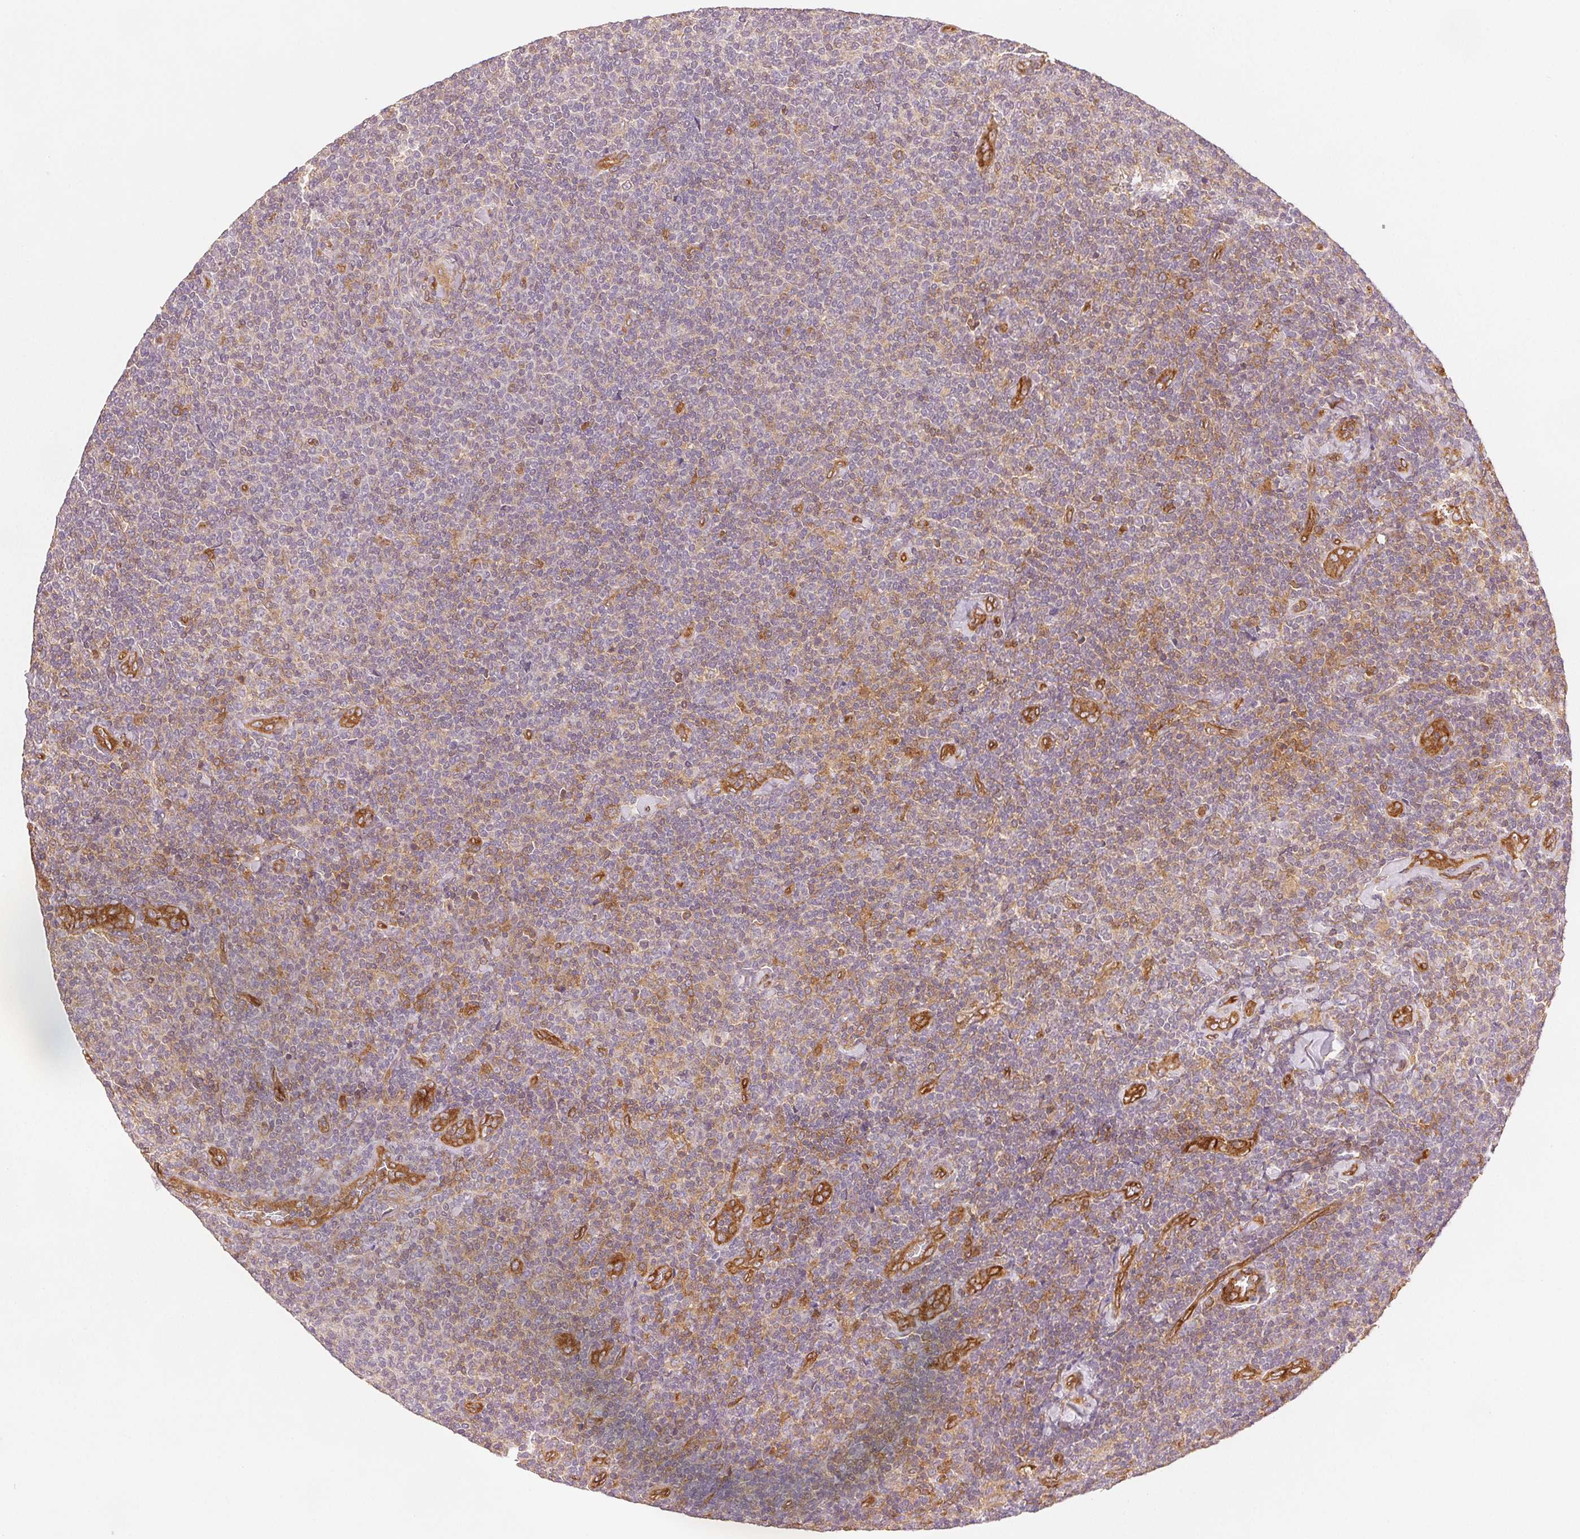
{"staining": {"intensity": "weak", "quantity": "<25%", "location": "cytoplasmic/membranous"}, "tissue": "lymphoma", "cell_type": "Tumor cells", "image_type": "cancer", "snomed": [{"axis": "morphology", "description": "Malignant lymphoma, non-Hodgkin's type, Low grade"}, {"axis": "topography", "description": "Lymph node"}], "caption": "Lymphoma was stained to show a protein in brown. There is no significant positivity in tumor cells.", "gene": "DIAPH2", "patient": {"sex": "male", "age": 52}}